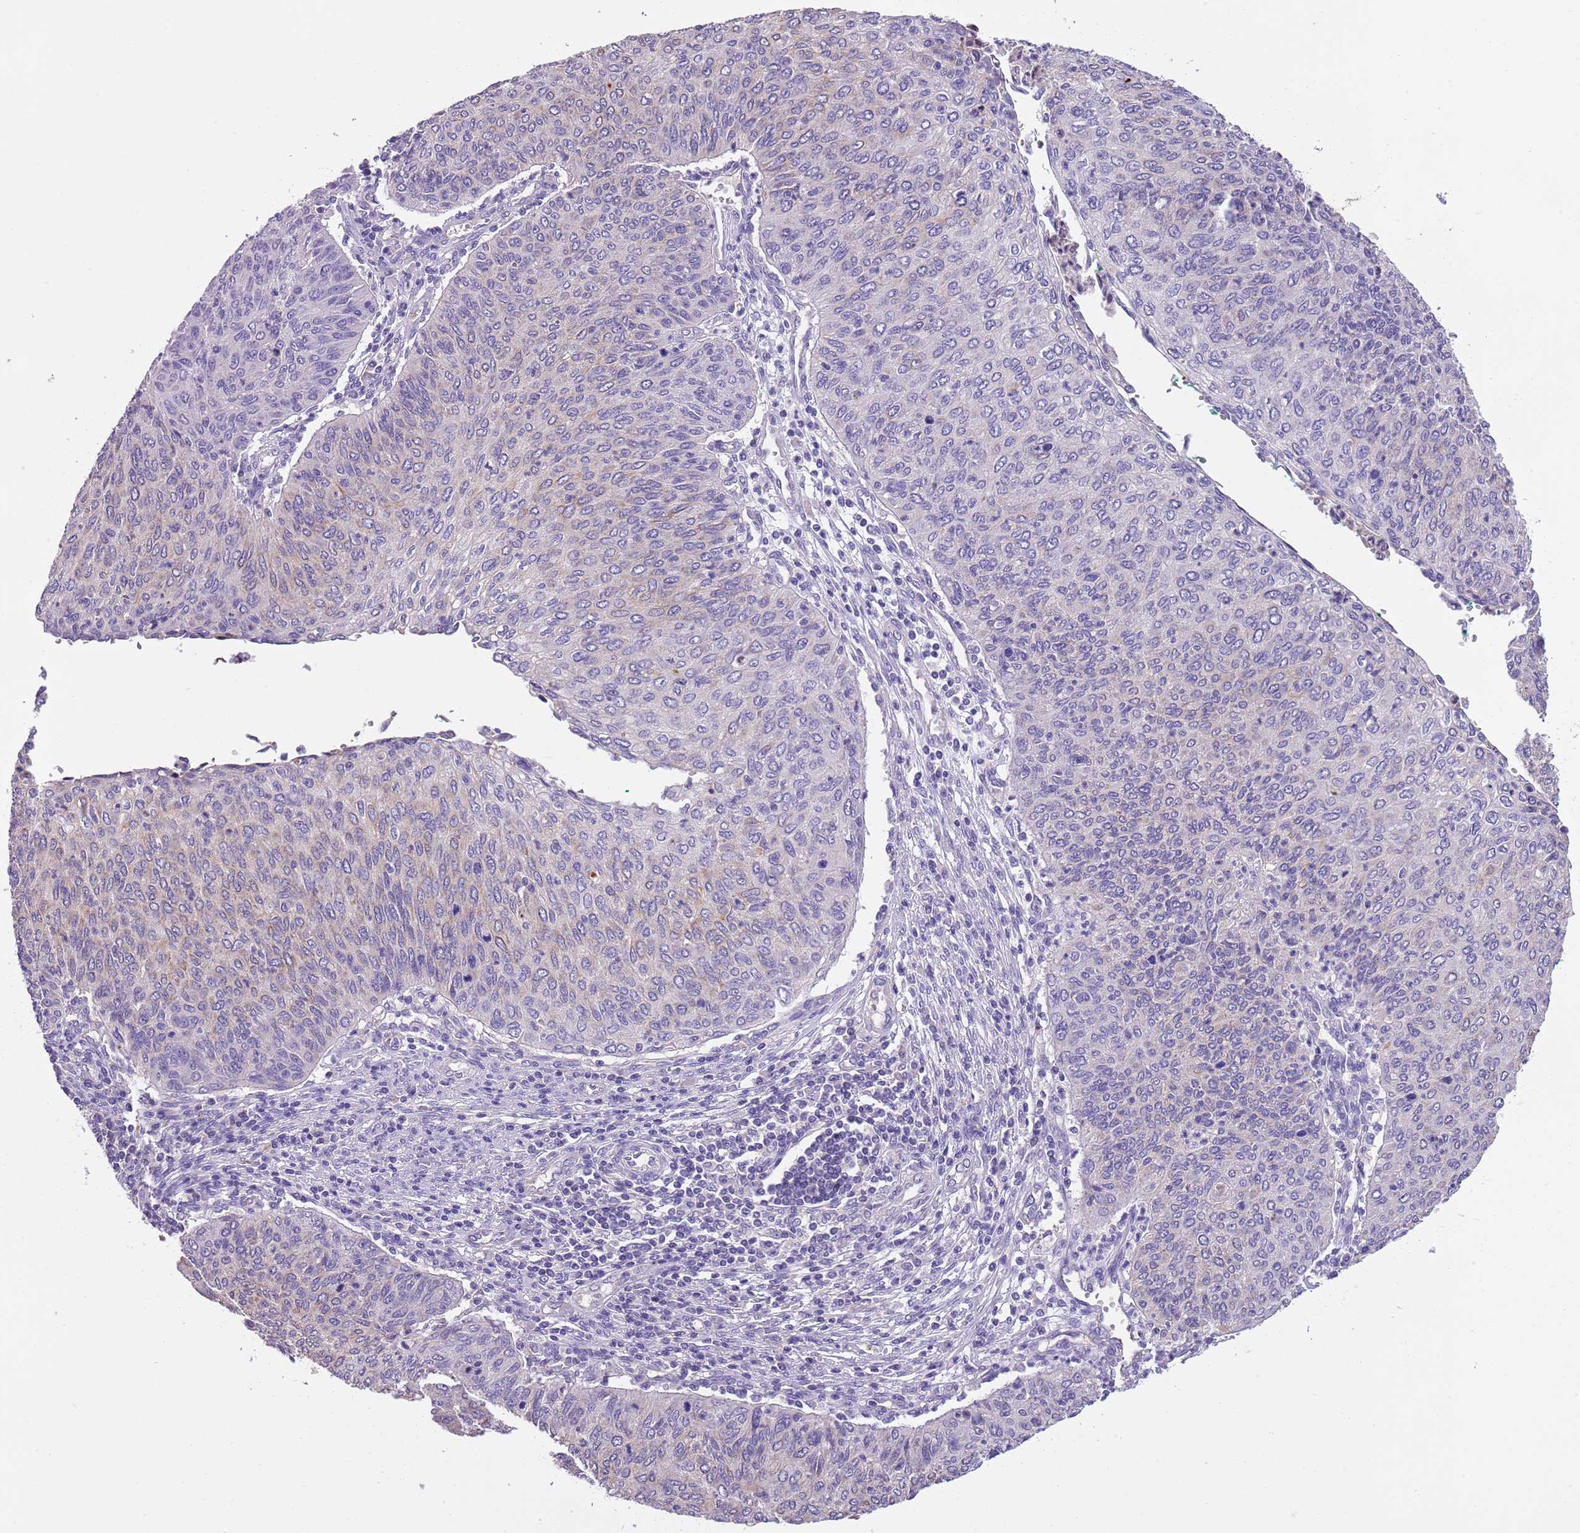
{"staining": {"intensity": "negative", "quantity": "none", "location": "none"}, "tissue": "cervical cancer", "cell_type": "Tumor cells", "image_type": "cancer", "snomed": [{"axis": "morphology", "description": "Squamous cell carcinoma, NOS"}, {"axis": "topography", "description": "Cervix"}], "caption": "An image of human squamous cell carcinoma (cervical) is negative for staining in tumor cells. Brightfield microscopy of immunohistochemistry (IHC) stained with DAB (3,3'-diaminobenzidine) (brown) and hematoxylin (blue), captured at high magnification.", "gene": "HES3", "patient": {"sex": "female", "age": 38}}